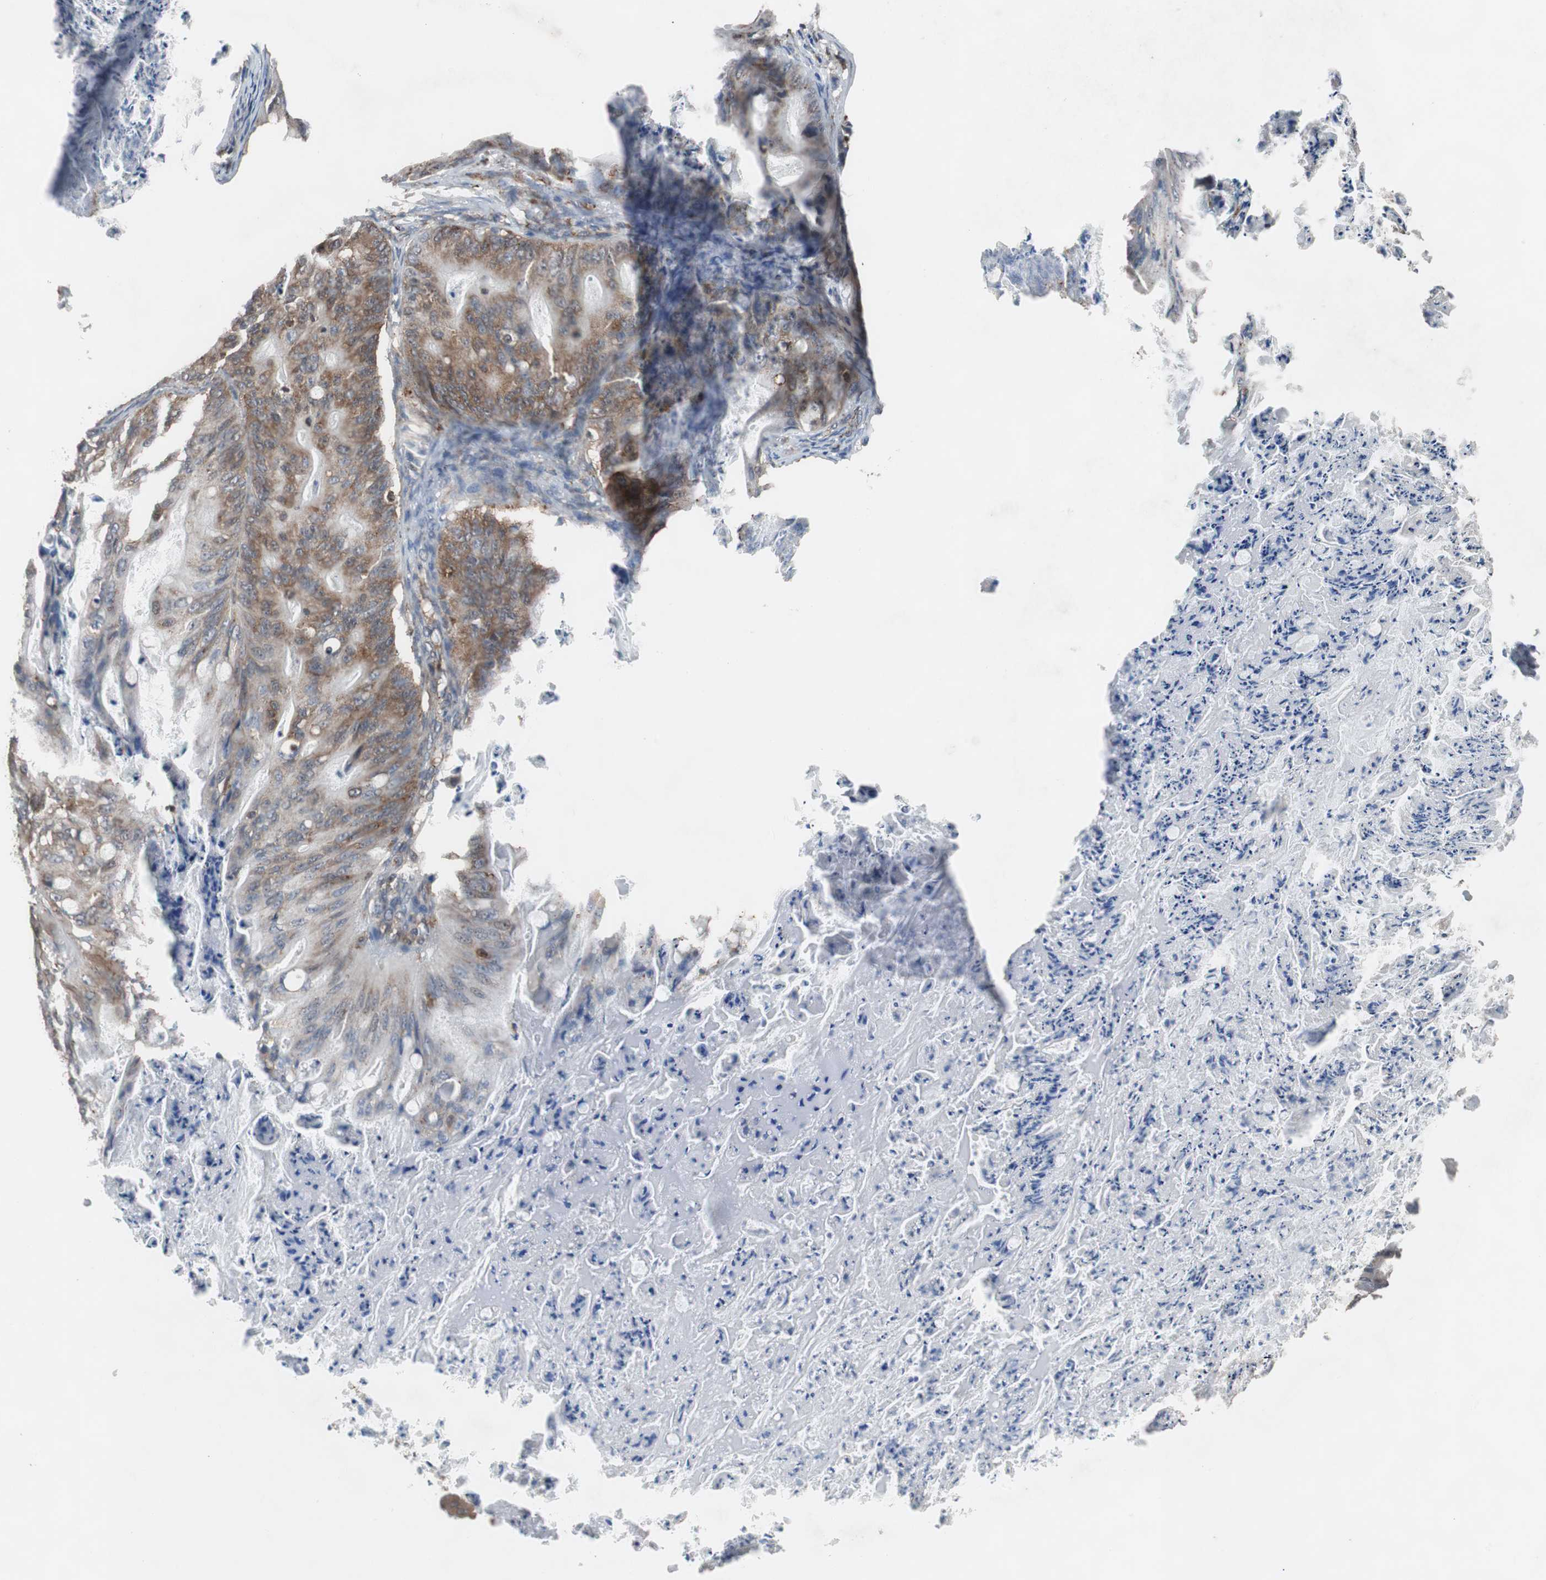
{"staining": {"intensity": "strong", "quantity": ">75%", "location": "cytoplasmic/membranous"}, "tissue": "ovarian cancer", "cell_type": "Tumor cells", "image_type": "cancer", "snomed": [{"axis": "morphology", "description": "Cystadenocarcinoma, mucinous, NOS"}, {"axis": "topography", "description": "Ovary"}], "caption": "Human ovarian cancer (mucinous cystadenocarcinoma) stained for a protein (brown) displays strong cytoplasmic/membranous positive expression in approximately >75% of tumor cells.", "gene": "USP10", "patient": {"sex": "female", "age": 36}}